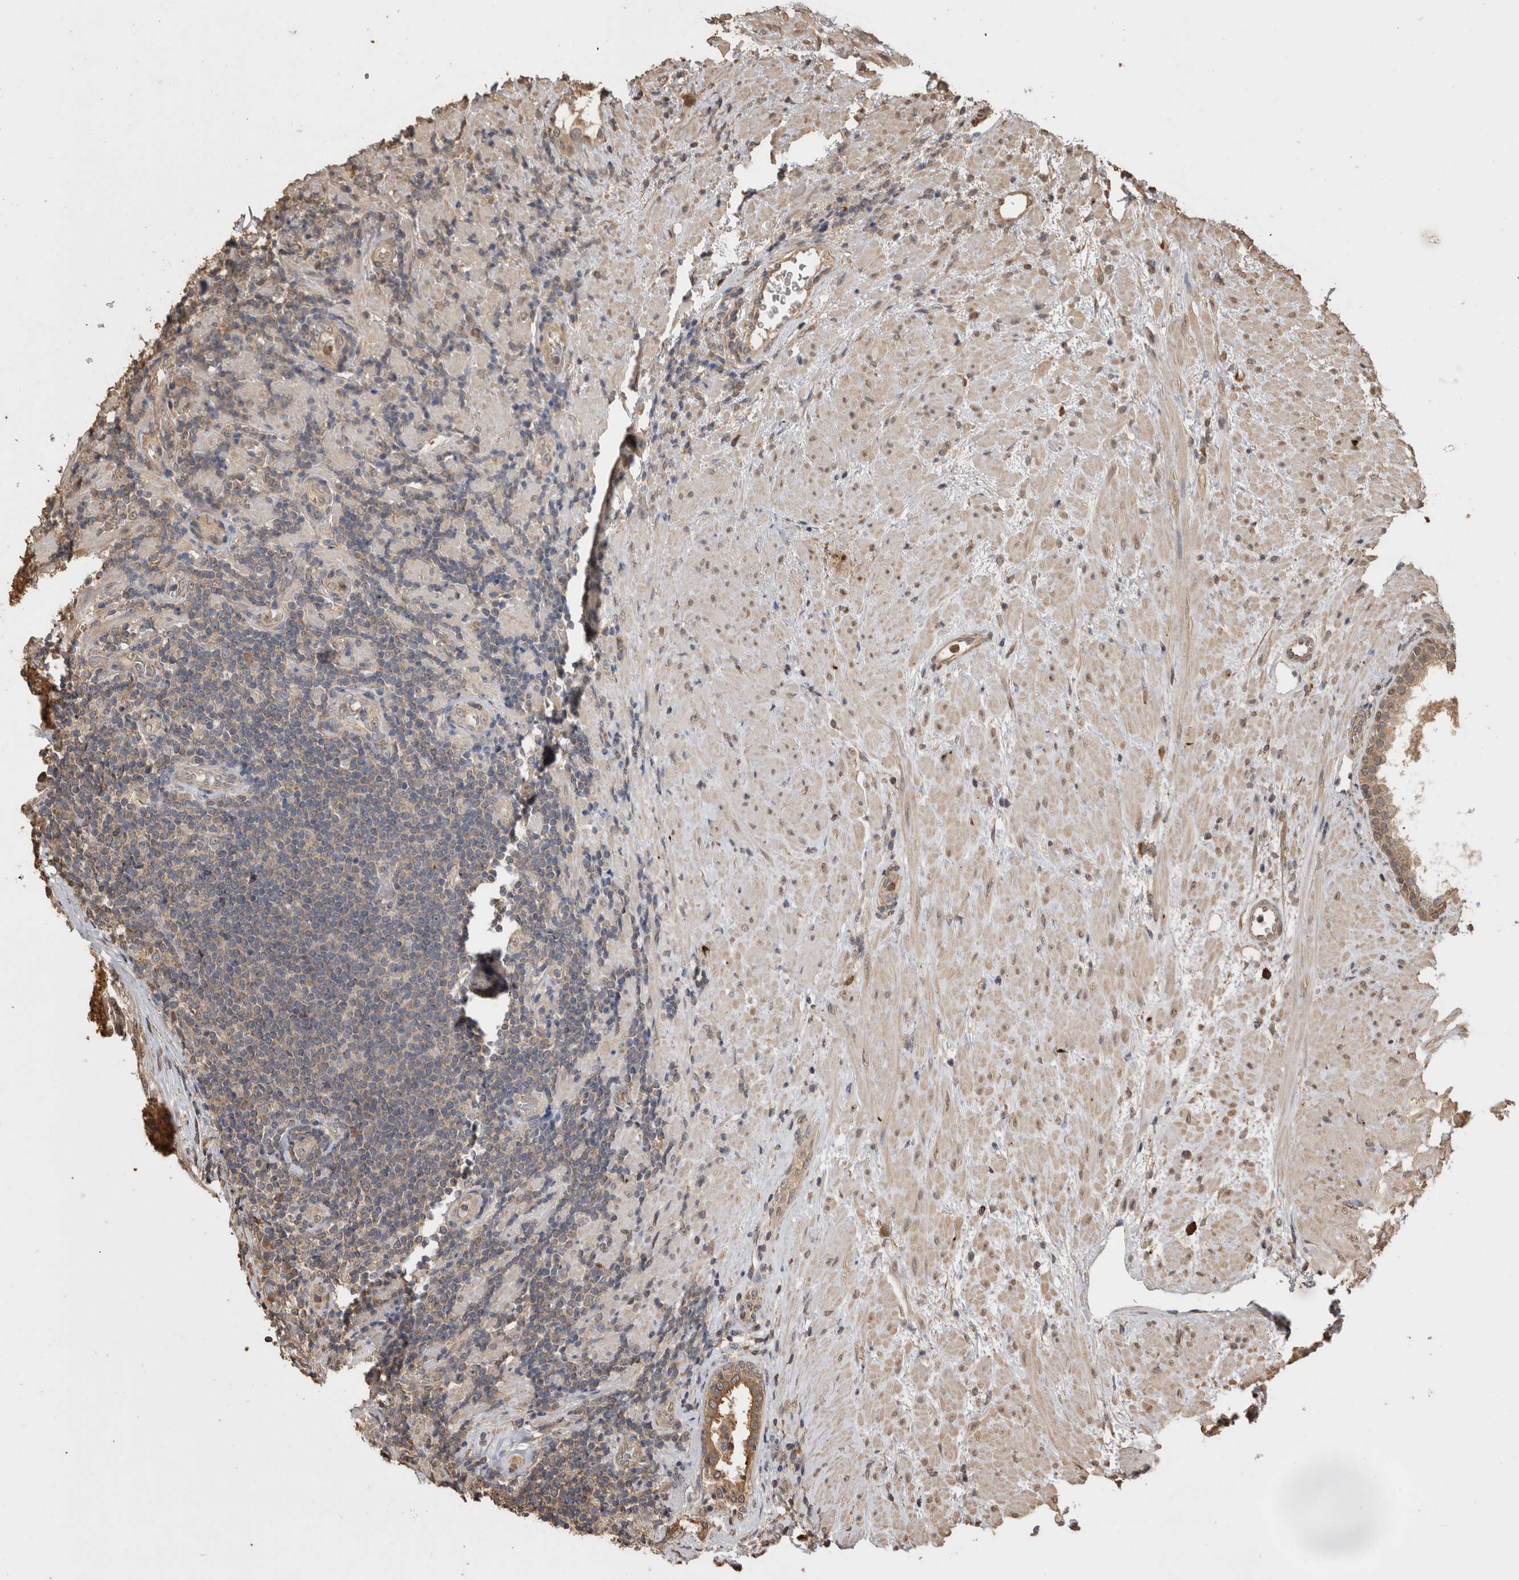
{"staining": {"intensity": "moderate", "quantity": ">75%", "location": "cytoplasmic/membranous"}, "tissue": "prostate", "cell_type": "Glandular cells", "image_type": "normal", "snomed": [{"axis": "morphology", "description": "Normal tissue, NOS"}, {"axis": "topography", "description": "Prostate"}], "caption": "Human prostate stained with a brown dye shows moderate cytoplasmic/membranous positive staining in about >75% of glandular cells.", "gene": "SOCS5", "patient": {"sex": "male", "age": 76}}